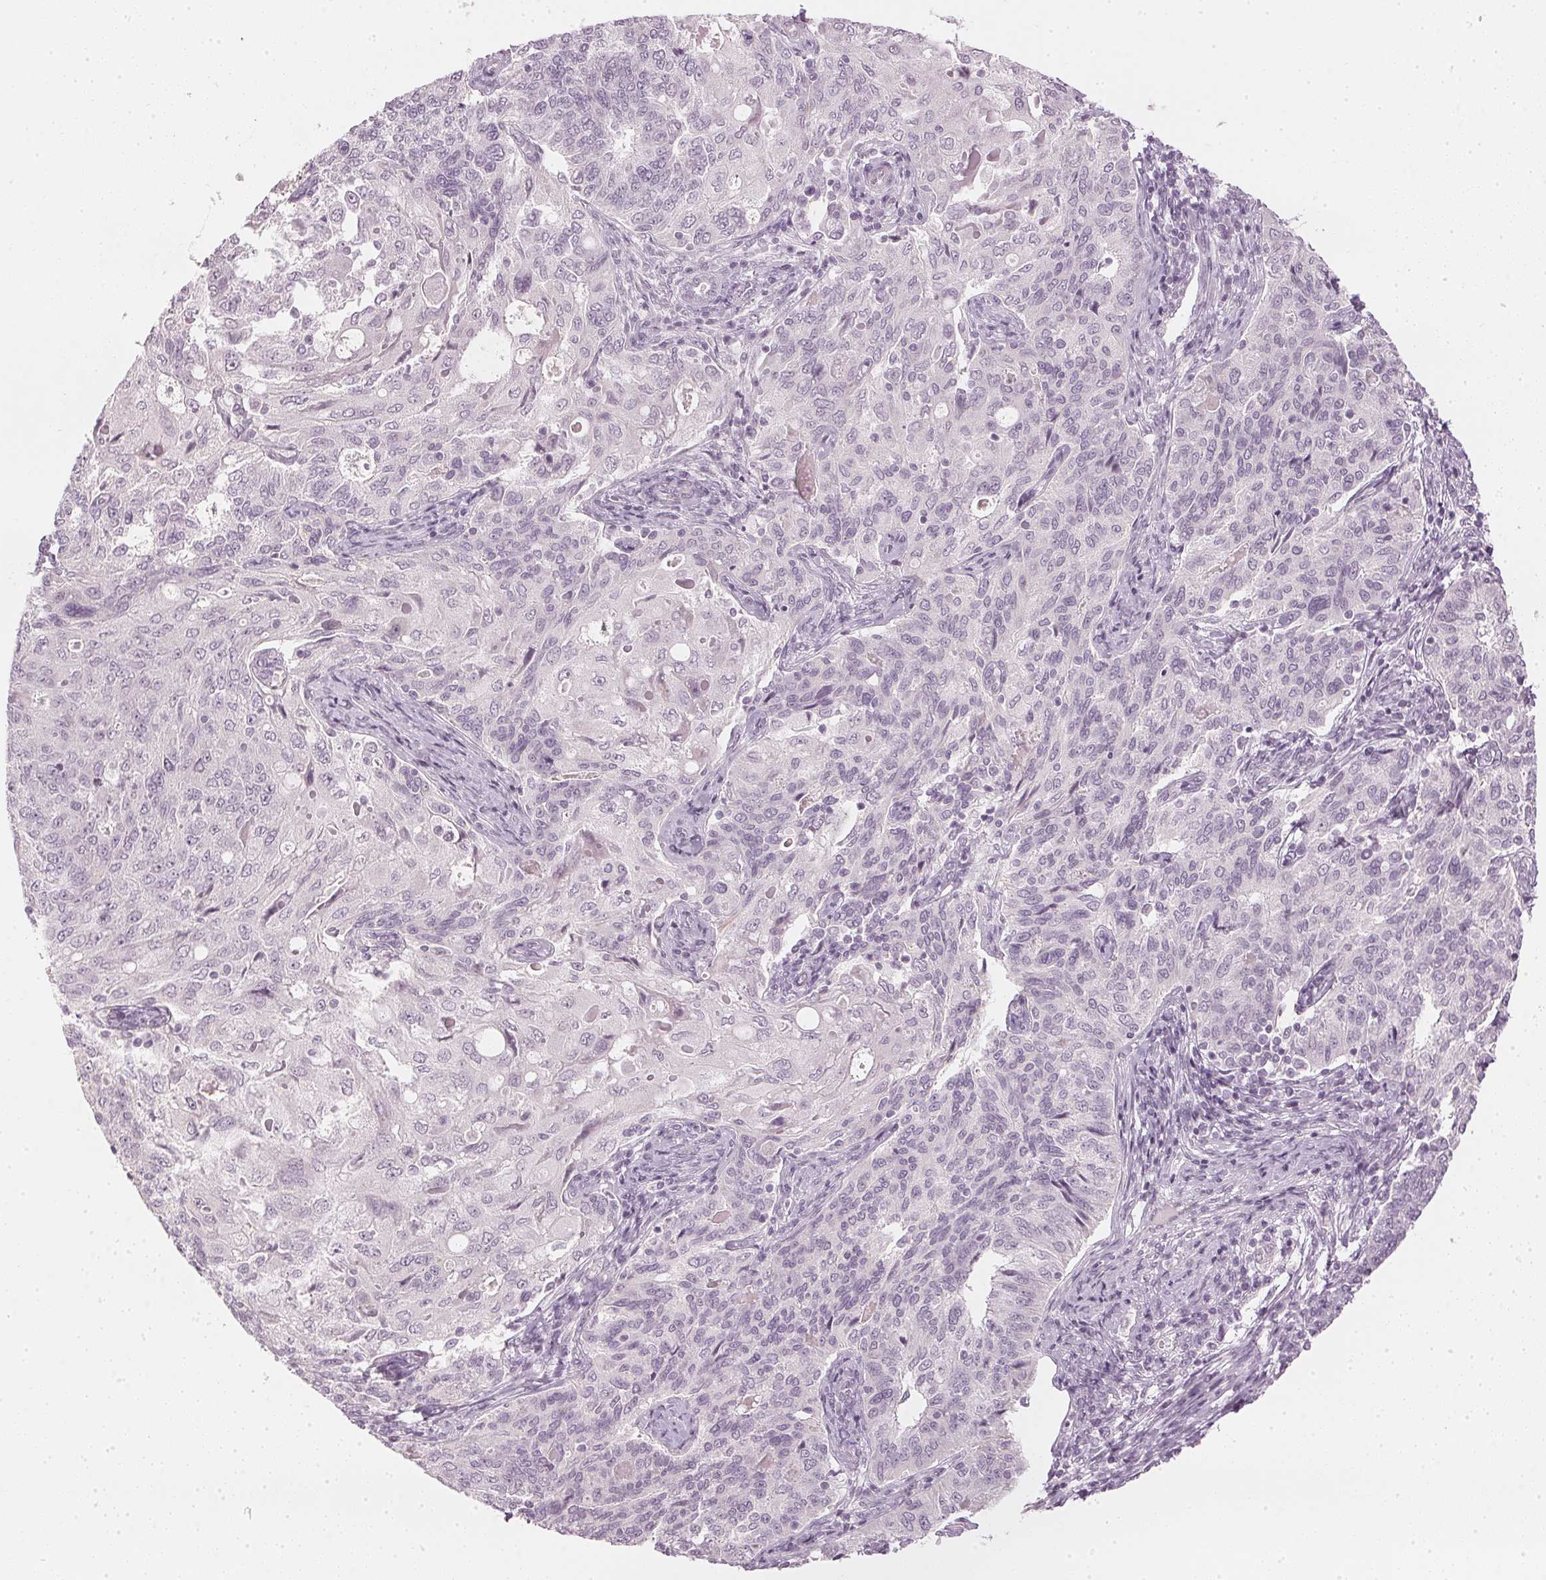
{"staining": {"intensity": "negative", "quantity": "none", "location": "none"}, "tissue": "endometrial cancer", "cell_type": "Tumor cells", "image_type": "cancer", "snomed": [{"axis": "morphology", "description": "Adenocarcinoma, NOS"}, {"axis": "topography", "description": "Endometrium"}], "caption": "Immunohistochemistry (IHC) of human adenocarcinoma (endometrial) reveals no positivity in tumor cells.", "gene": "APLP1", "patient": {"sex": "female", "age": 43}}